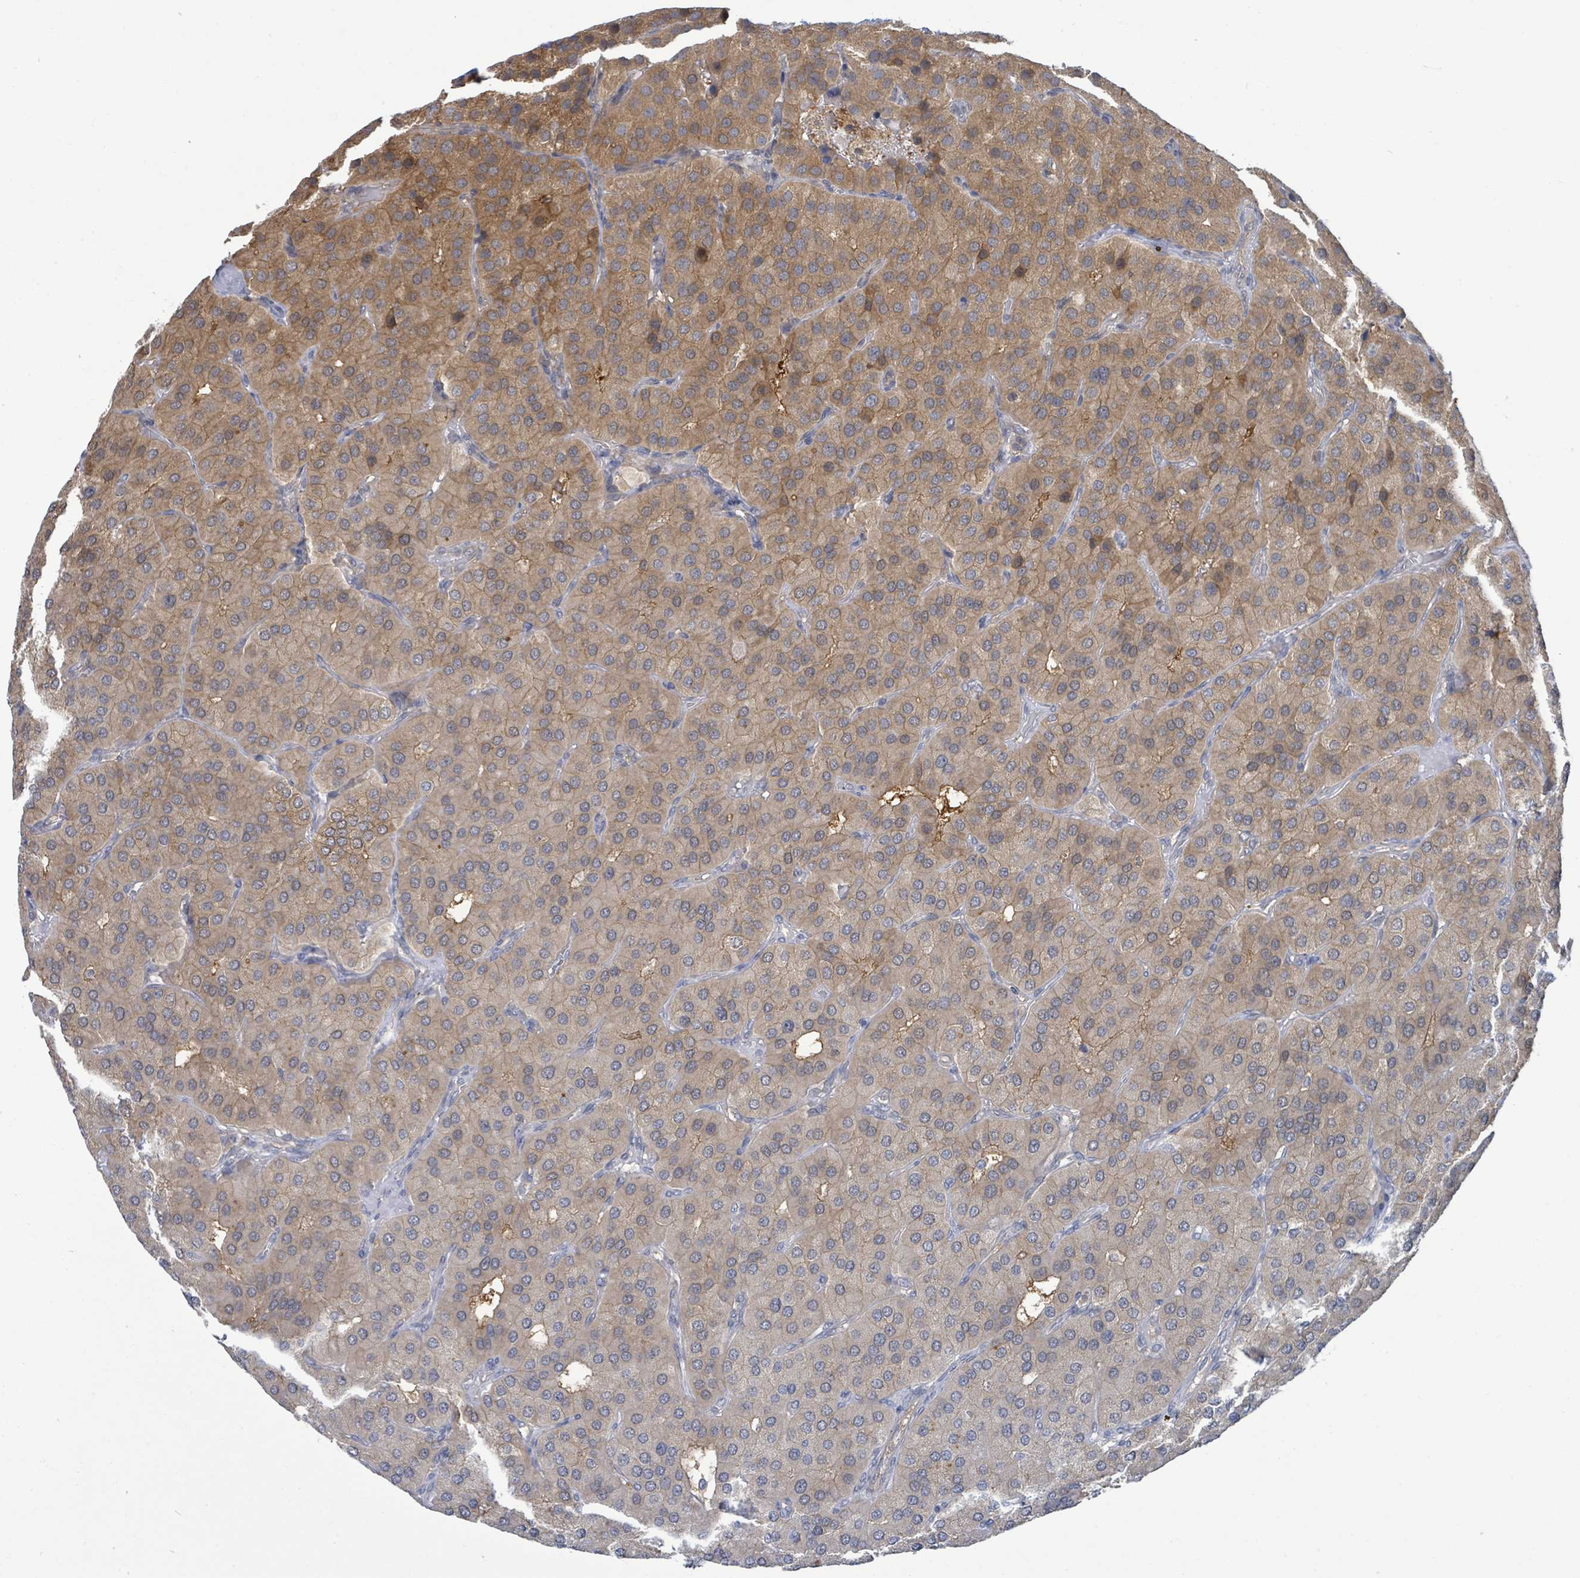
{"staining": {"intensity": "weak", "quantity": "25%-75%", "location": "cytoplasmic/membranous"}, "tissue": "parathyroid gland", "cell_type": "Glandular cells", "image_type": "normal", "snomed": [{"axis": "morphology", "description": "Normal tissue, NOS"}, {"axis": "morphology", "description": "Adenoma, NOS"}, {"axis": "topography", "description": "Parathyroid gland"}], "caption": "A brown stain highlights weak cytoplasmic/membranous positivity of a protein in glandular cells of benign human parathyroid gland.", "gene": "PGAM1", "patient": {"sex": "female", "age": 86}}